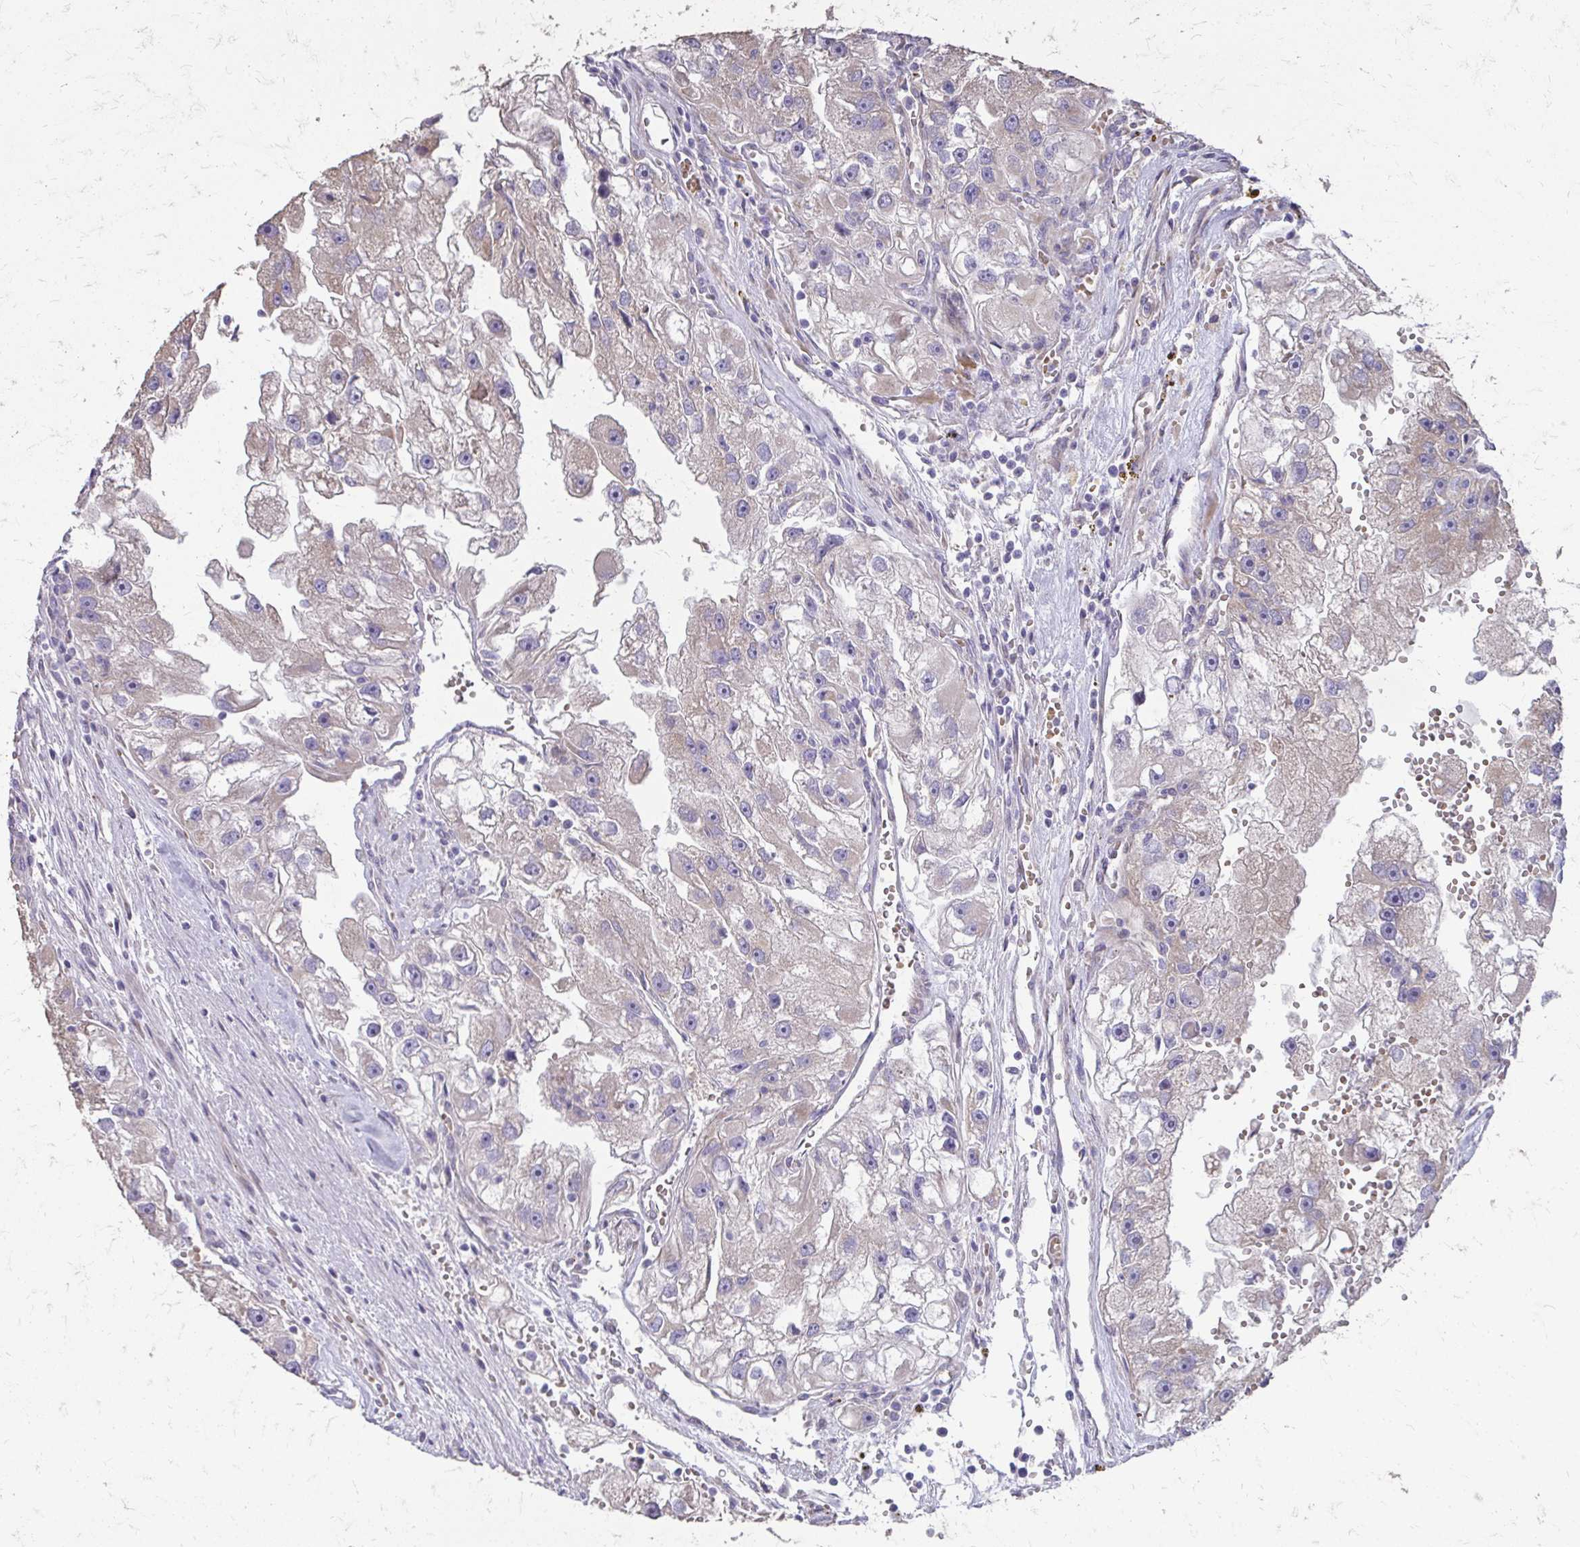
{"staining": {"intensity": "negative", "quantity": "none", "location": "none"}, "tissue": "renal cancer", "cell_type": "Tumor cells", "image_type": "cancer", "snomed": [{"axis": "morphology", "description": "Adenocarcinoma, NOS"}, {"axis": "topography", "description": "Kidney"}], "caption": "The immunohistochemistry (IHC) micrograph has no significant staining in tumor cells of adenocarcinoma (renal) tissue.", "gene": "MYORG", "patient": {"sex": "male", "age": 63}}